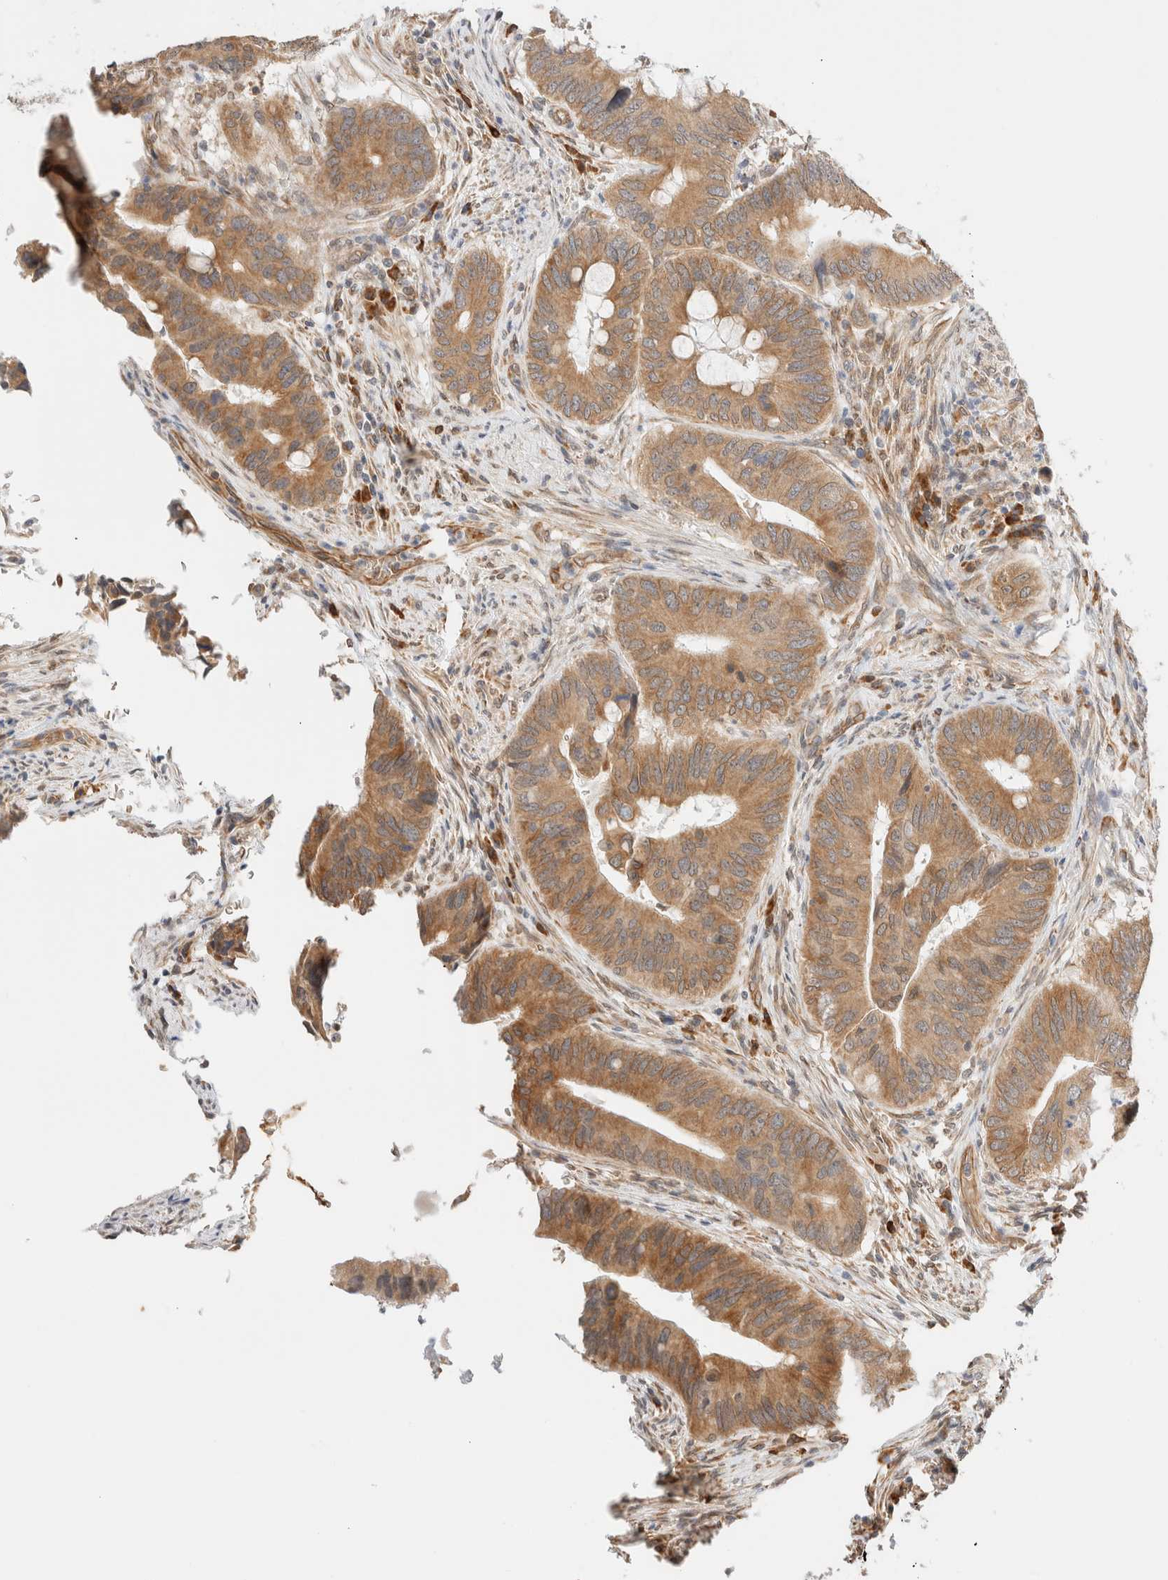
{"staining": {"intensity": "moderate", "quantity": ">75%", "location": "cytoplasmic/membranous"}, "tissue": "colorectal cancer", "cell_type": "Tumor cells", "image_type": "cancer", "snomed": [{"axis": "morphology", "description": "Adenocarcinoma, NOS"}, {"axis": "topography", "description": "Colon"}], "caption": "Colorectal cancer (adenocarcinoma) stained with a brown dye exhibits moderate cytoplasmic/membranous positive expression in about >75% of tumor cells.", "gene": "SYVN1", "patient": {"sex": "male", "age": 71}}